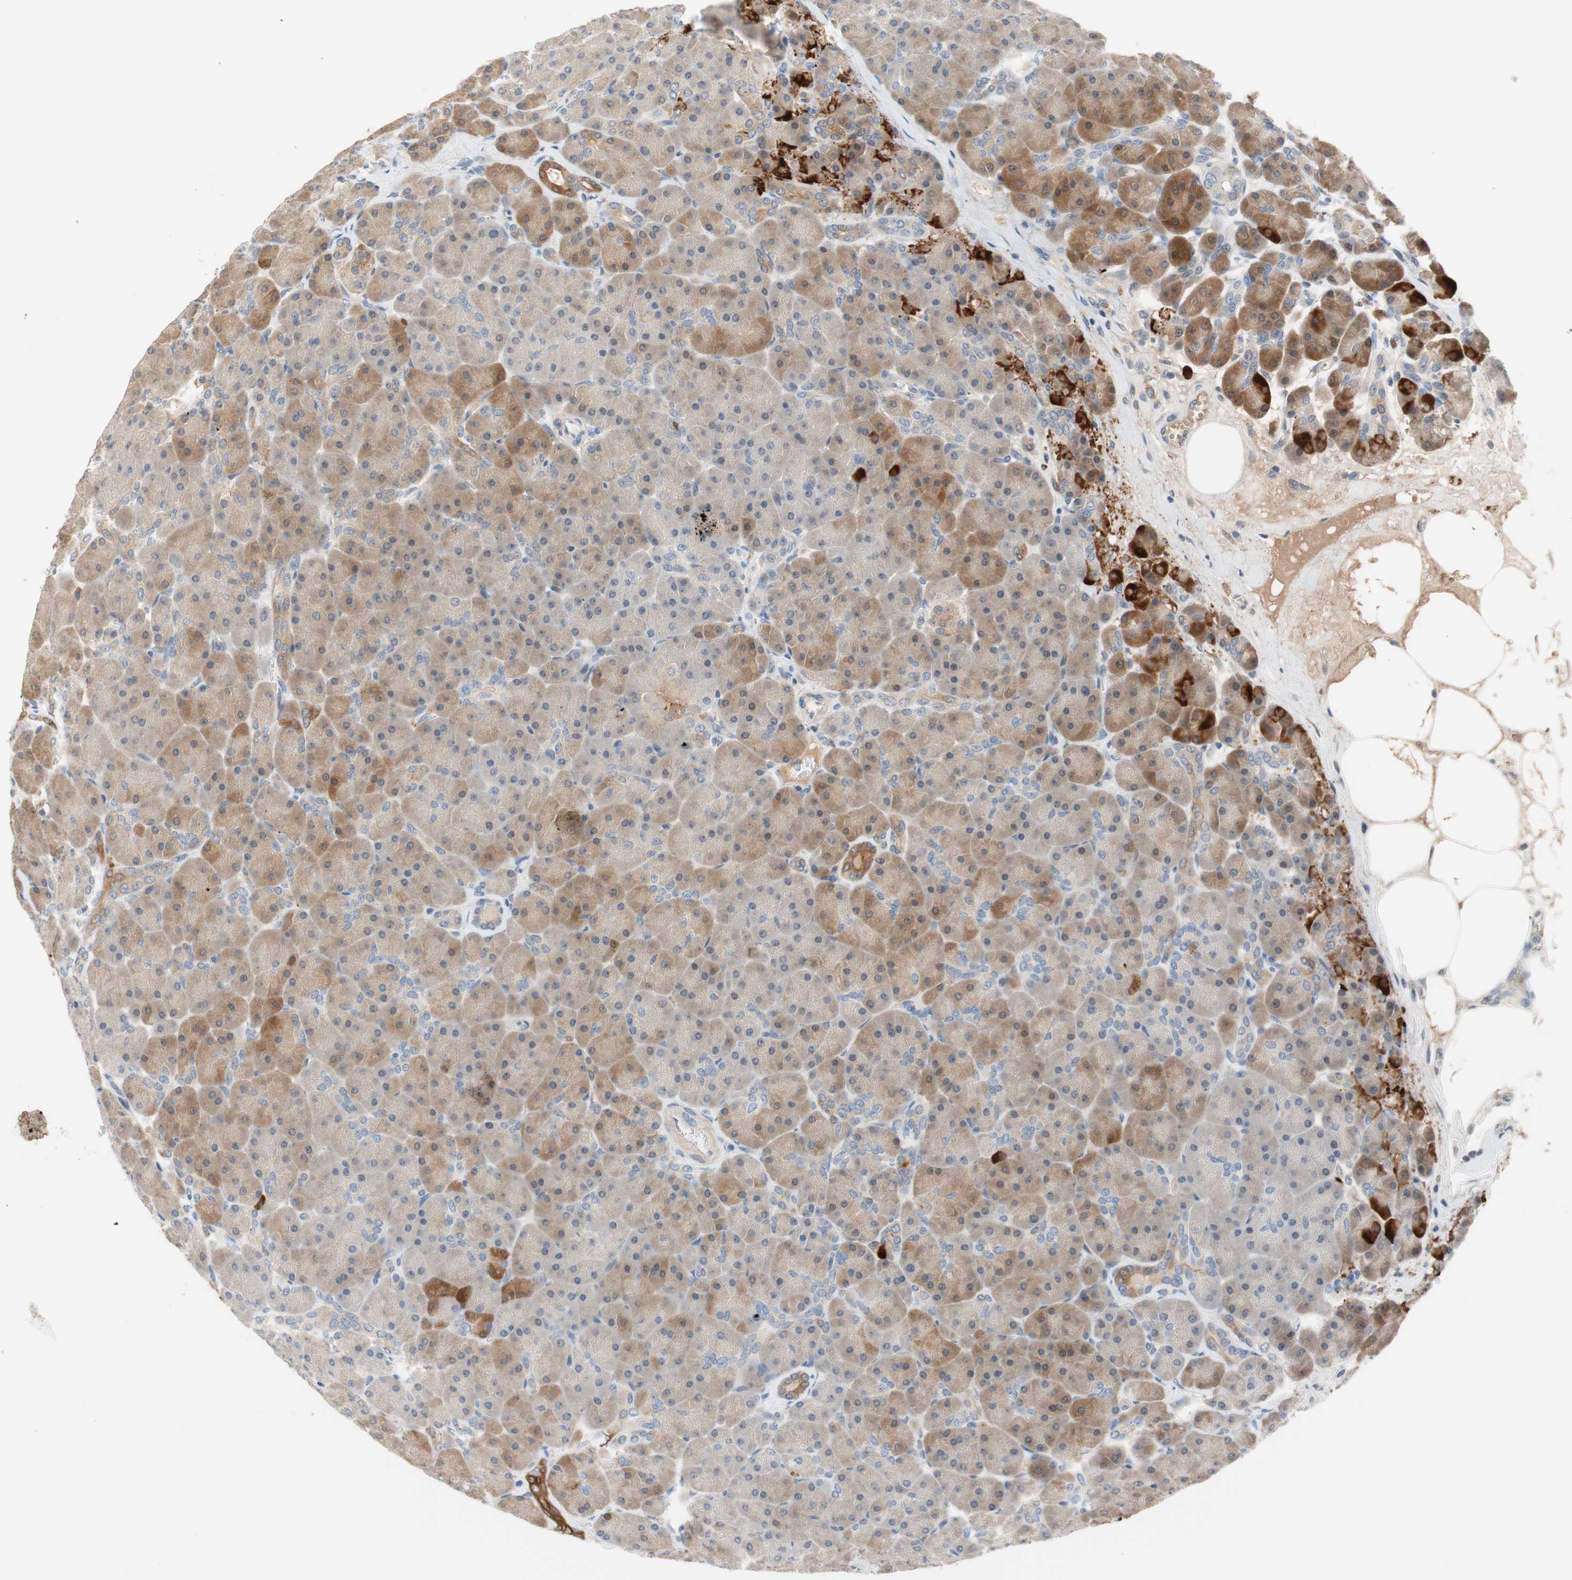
{"staining": {"intensity": "moderate", "quantity": "25%-75%", "location": "cytoplasmic/membranous"}, "tissue": "pancreas", "cell_type": "Exocrine glandular cells", "image_type": "normal", "snomed": [{"axis": "morphology", "description": "Normal tissue, NOS"}, {"axis": "topography", "description": "Pancreas"}], "caption": "Moderate cytoplasmic/membranous protein staining is identified in about 25%-75% of exocrine glandular cells in pancreas. Using DAB (brown) and hematoxylin (blue) stains, captured at high magnification using brightfield microscopy.", "gene": "PDZK1", "patient": {"sex": "male", "age": 66}}